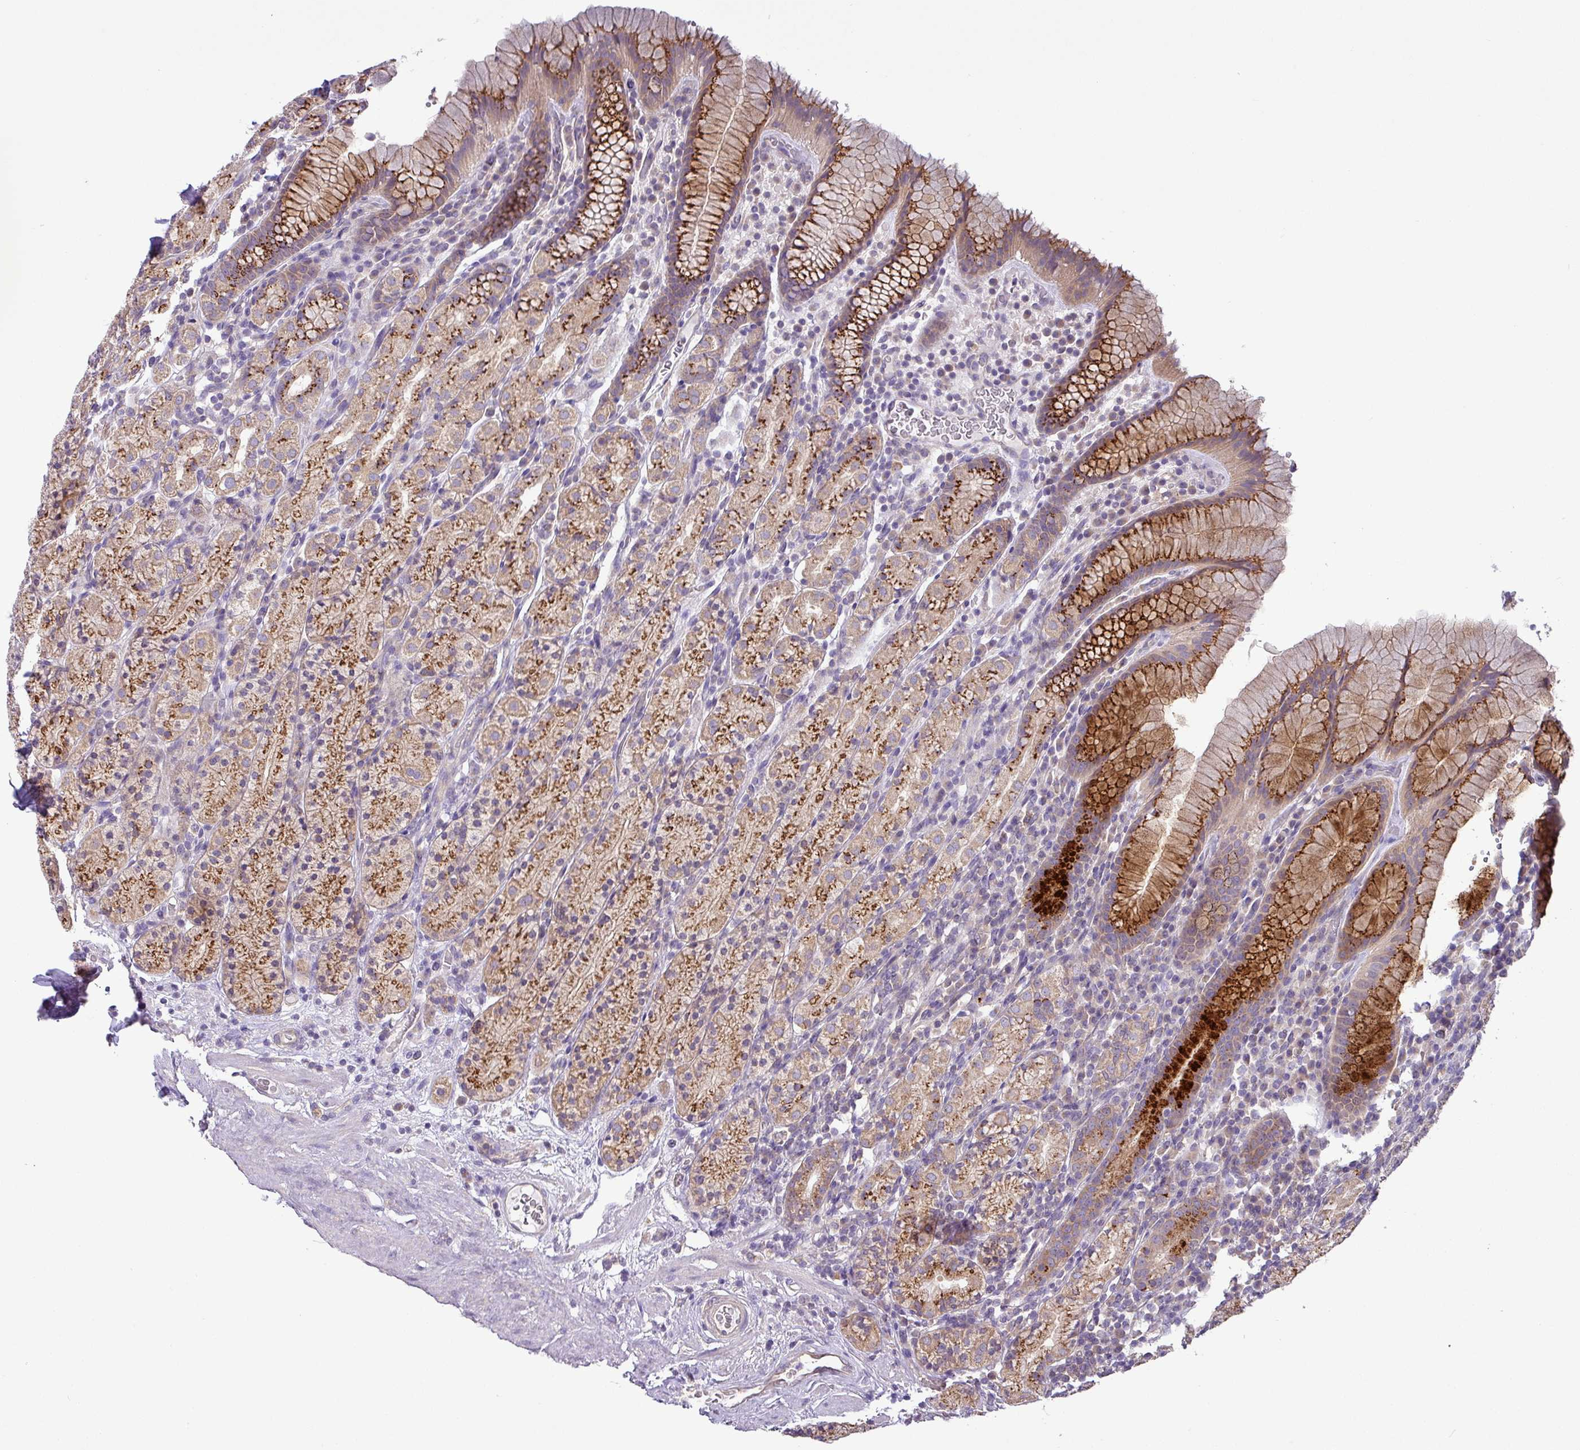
{"staining": {"intensity": "strong", "quantity": "25%-75%", "location": "cytoplasmic/membranous"}, "tissue": "stomach", "cell_type": "Glandular cells", "image_type": "normal", "snomed": [{"axis": "morphology", "description": "Normal tissue, NOS"}, {"axis": "topography", "description": "Stomach, upper"}, {"axis": "topography", "description": "Stomach"}], "caption": "The micrograph reveals immunohistochemical staining of benign stomach. There is strong cytoplasmic/membranous positivity is present in about 25%-75% of glandular cells.", "gene": "GALNT12", "patient": {"sex": "male", "age": 62}}